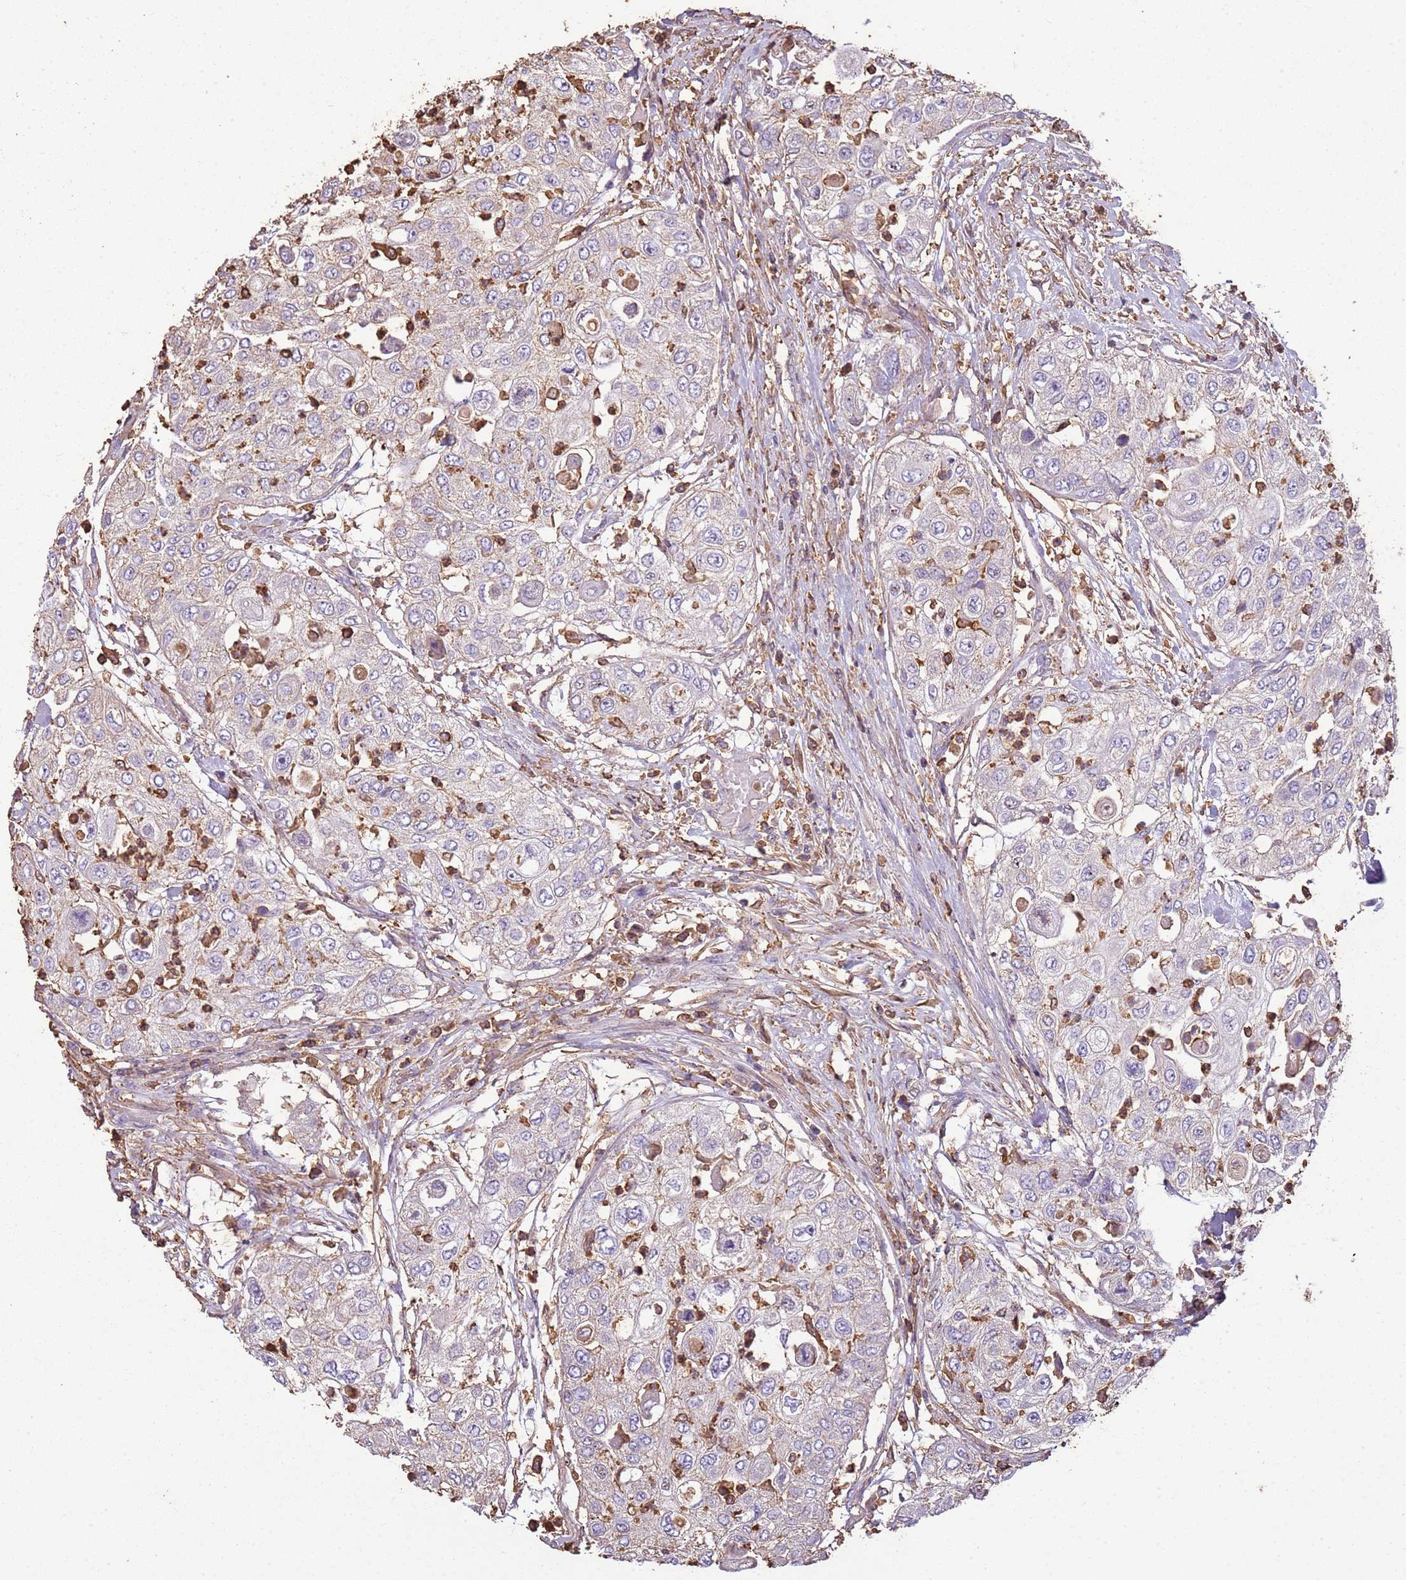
{"staining": {"intensity": "negative", "quantity": "none", "location": "none"}, "tissue": "urothelial cancer", "cell_type": "Tumor cells", "image_type": "cancer", "snomed": [{"axis": "morphology", "description": "Urothelial carcinoma, High grade"}, {"axis": "topography", "description": "Urinary bladder"}], "caption": "Tumor cells show no significant protein expression in urothelial cancer.", "gene": "ARL10", "patient": {"sex": "female", "age": 79}}